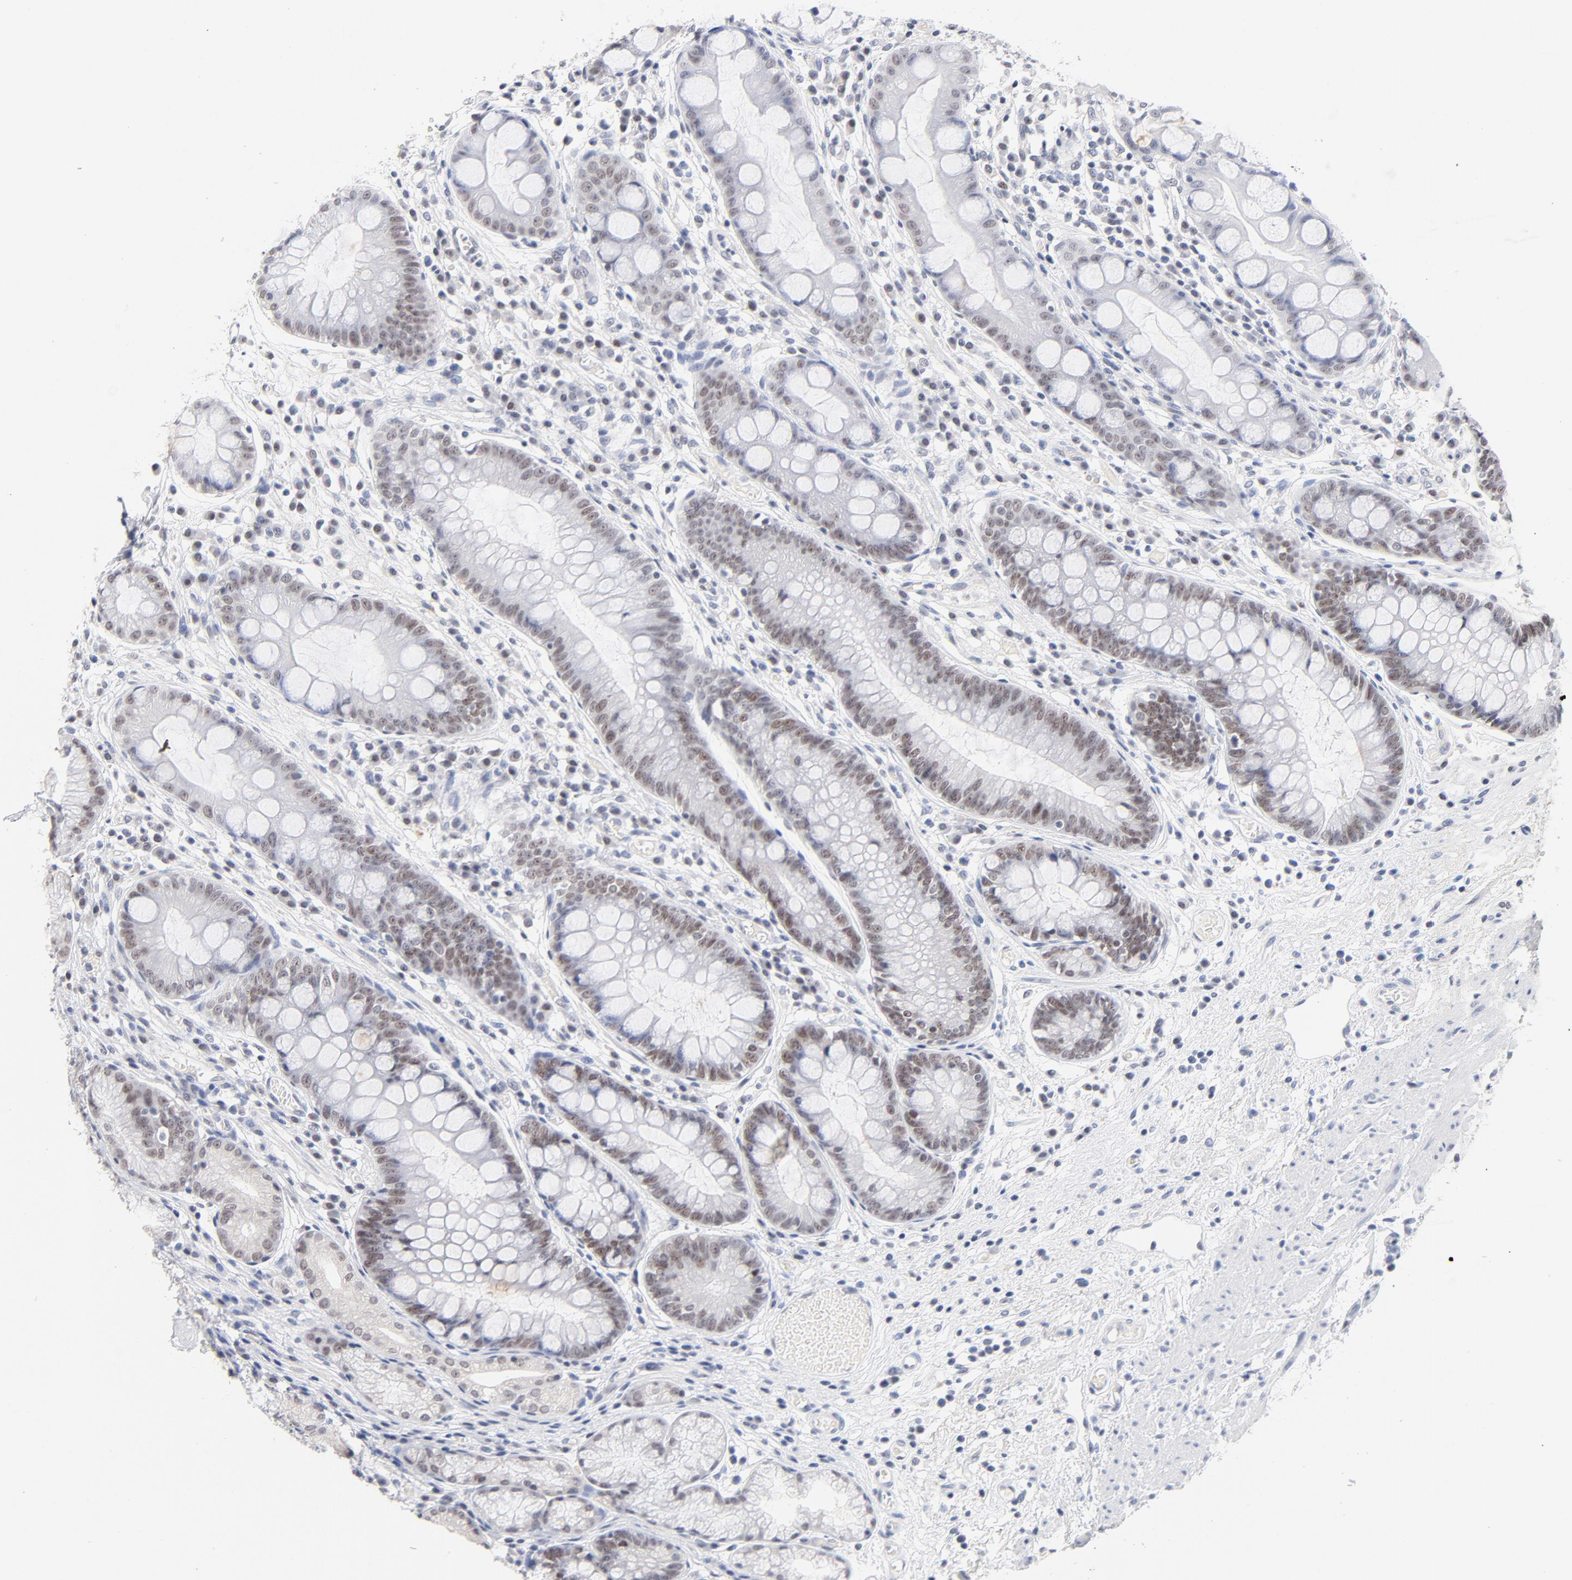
{"staining": {"intensity": "weak", "quantity": "25%-75%", "location": "nuclear"}, "tissue": "stomach", "cell_type": "Glandular cells", "image_type": "normal", "snomed": [{"axis": "morphology", "description": "Normal tissue, NOS"}, {"axis": "morphology", "description": "Inflammation, NOS"}, {"axis": "topography", "description": "Stomach, lower"}], "caption": "This histopathology image demonstrates immunohistochemistry staining of benign human stomach, with low weak nuclear positivity in about 25%-75% of glandular cells.", "gene": "ORC2", "patient": {"sex": "male", "age": 59}}